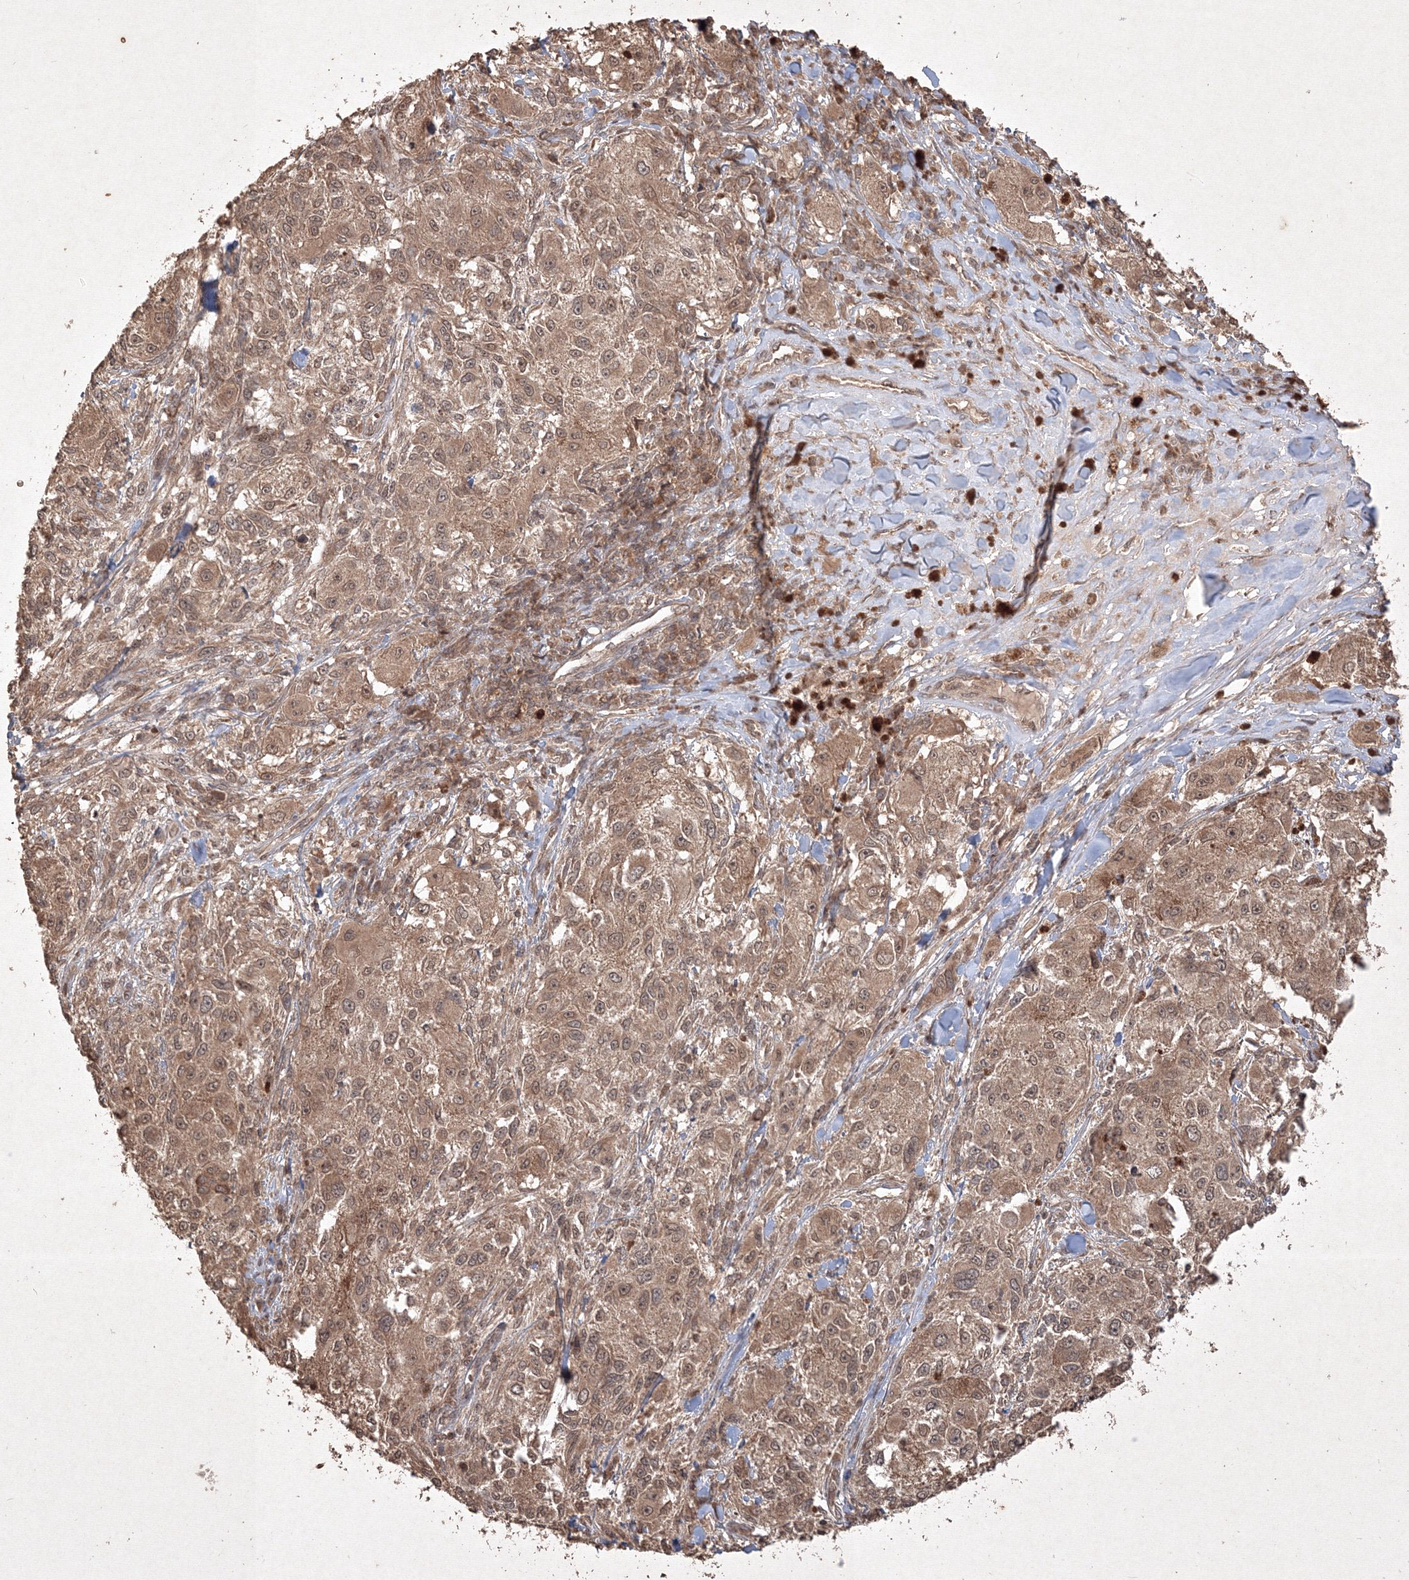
{"staining": {"intensity": "moderate", "quantity": ">75%", "location": "cytoplasmic/membranous,nuclear"}, "tissue": "melanoma", "cell_type": "Tumor cells", "image_type": "cancer", "snomed": [{"axis": "morphology", "description": "Necrosis, NOS"}, {"axis": "morphology", "description": "Malignant melanoma, NOS"}, {"axis": "topography", "description": "Skin"}], "caption": "The micrograph reveals staining of malignant melanoma, revealing moderate cytoplasmic/membranous and nuclear protein expression (brown color) within tumor cells.", "gene": "PELI3", "patient": {"sex": "female", "age": 87}}